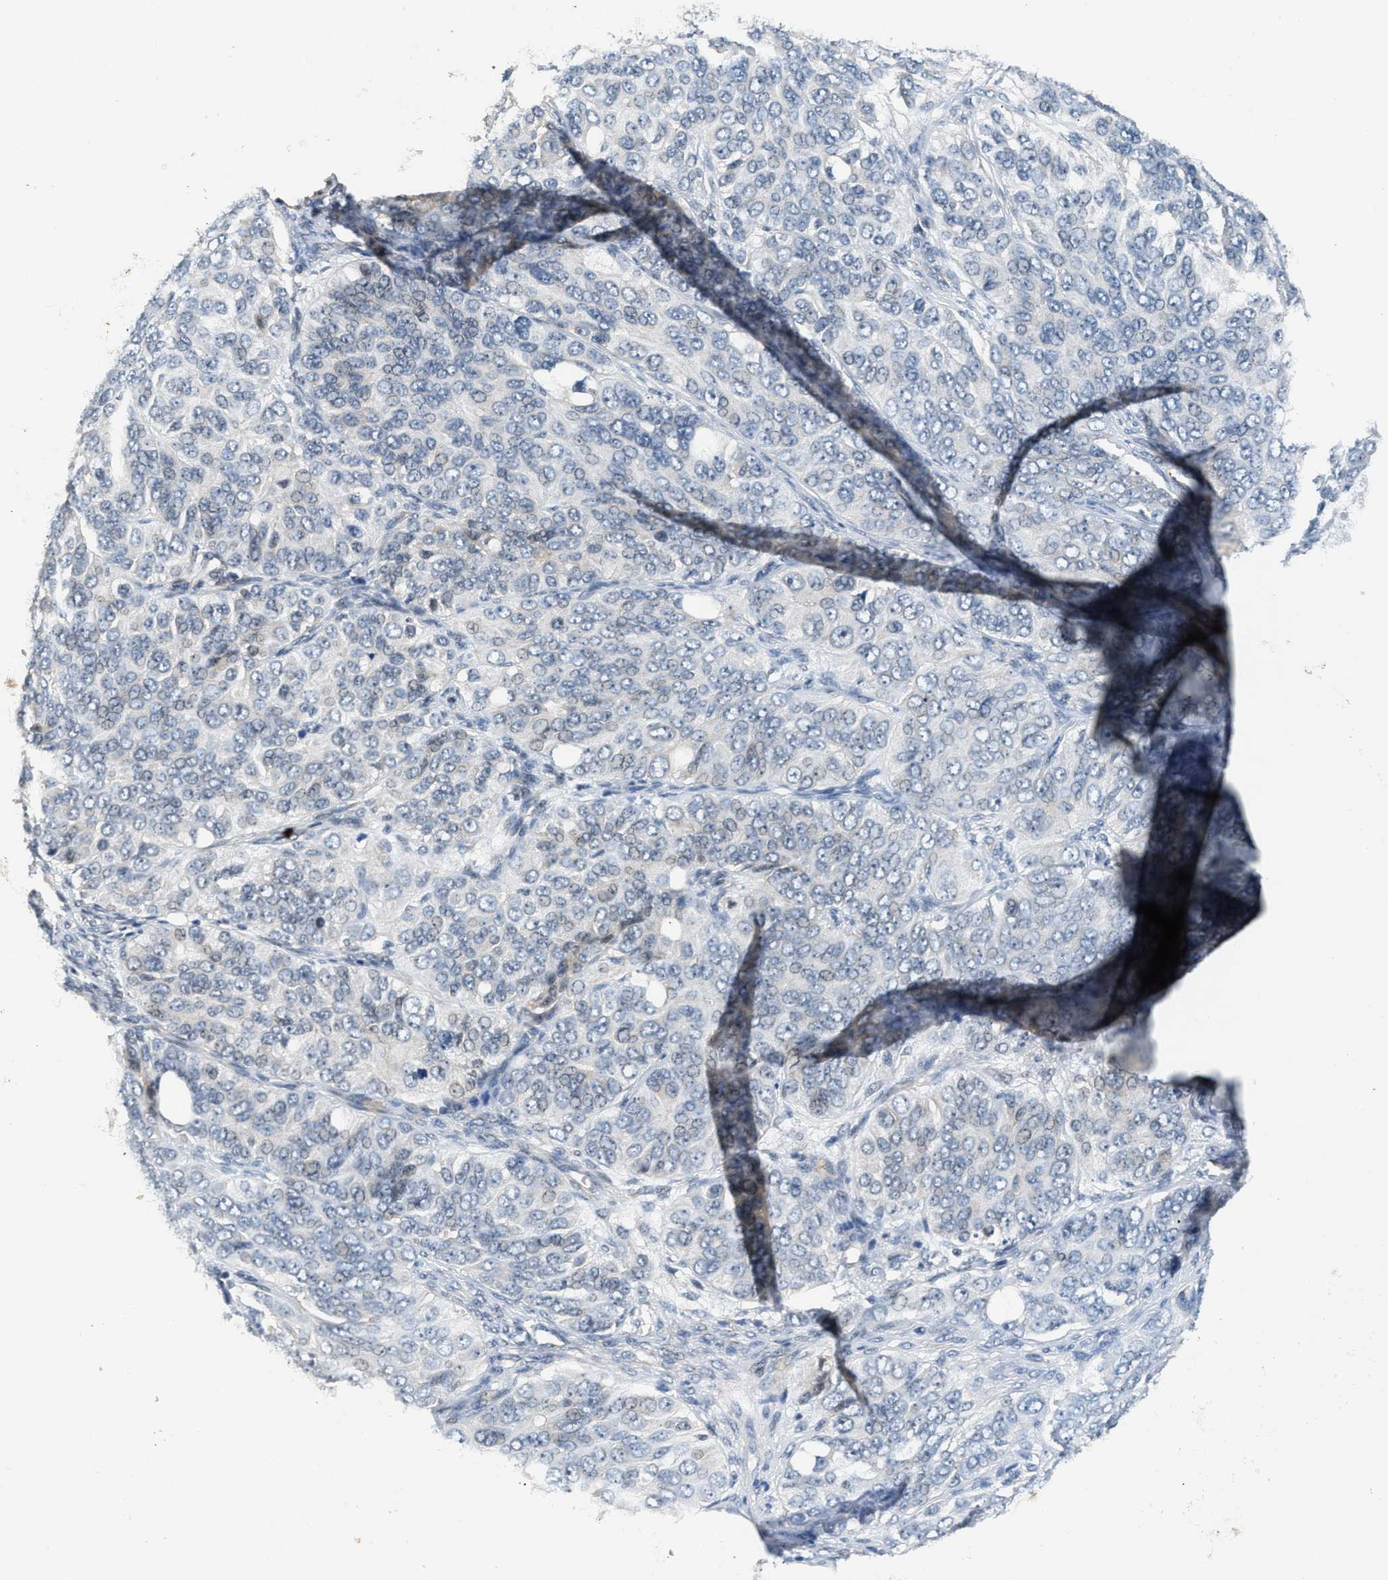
{"staining": {"intensity": "negative", "quantity": "none", "location": "none"}, "tissue": "ovarian cancer", "cell_type": "Tumor cells", "image_type": "cancer", "snomed": [{"axis": "morphology", "description": "Carcinoma, endometroid"}, {"axis": "topography", "description": "Ovary"}], "caption": "The immunohistochemistry micrograph has no significant staining in tumor cells of ovarian cancer tissue.", "gene": "PPM1H", "patient": {"sex": "female", "age": 51}}